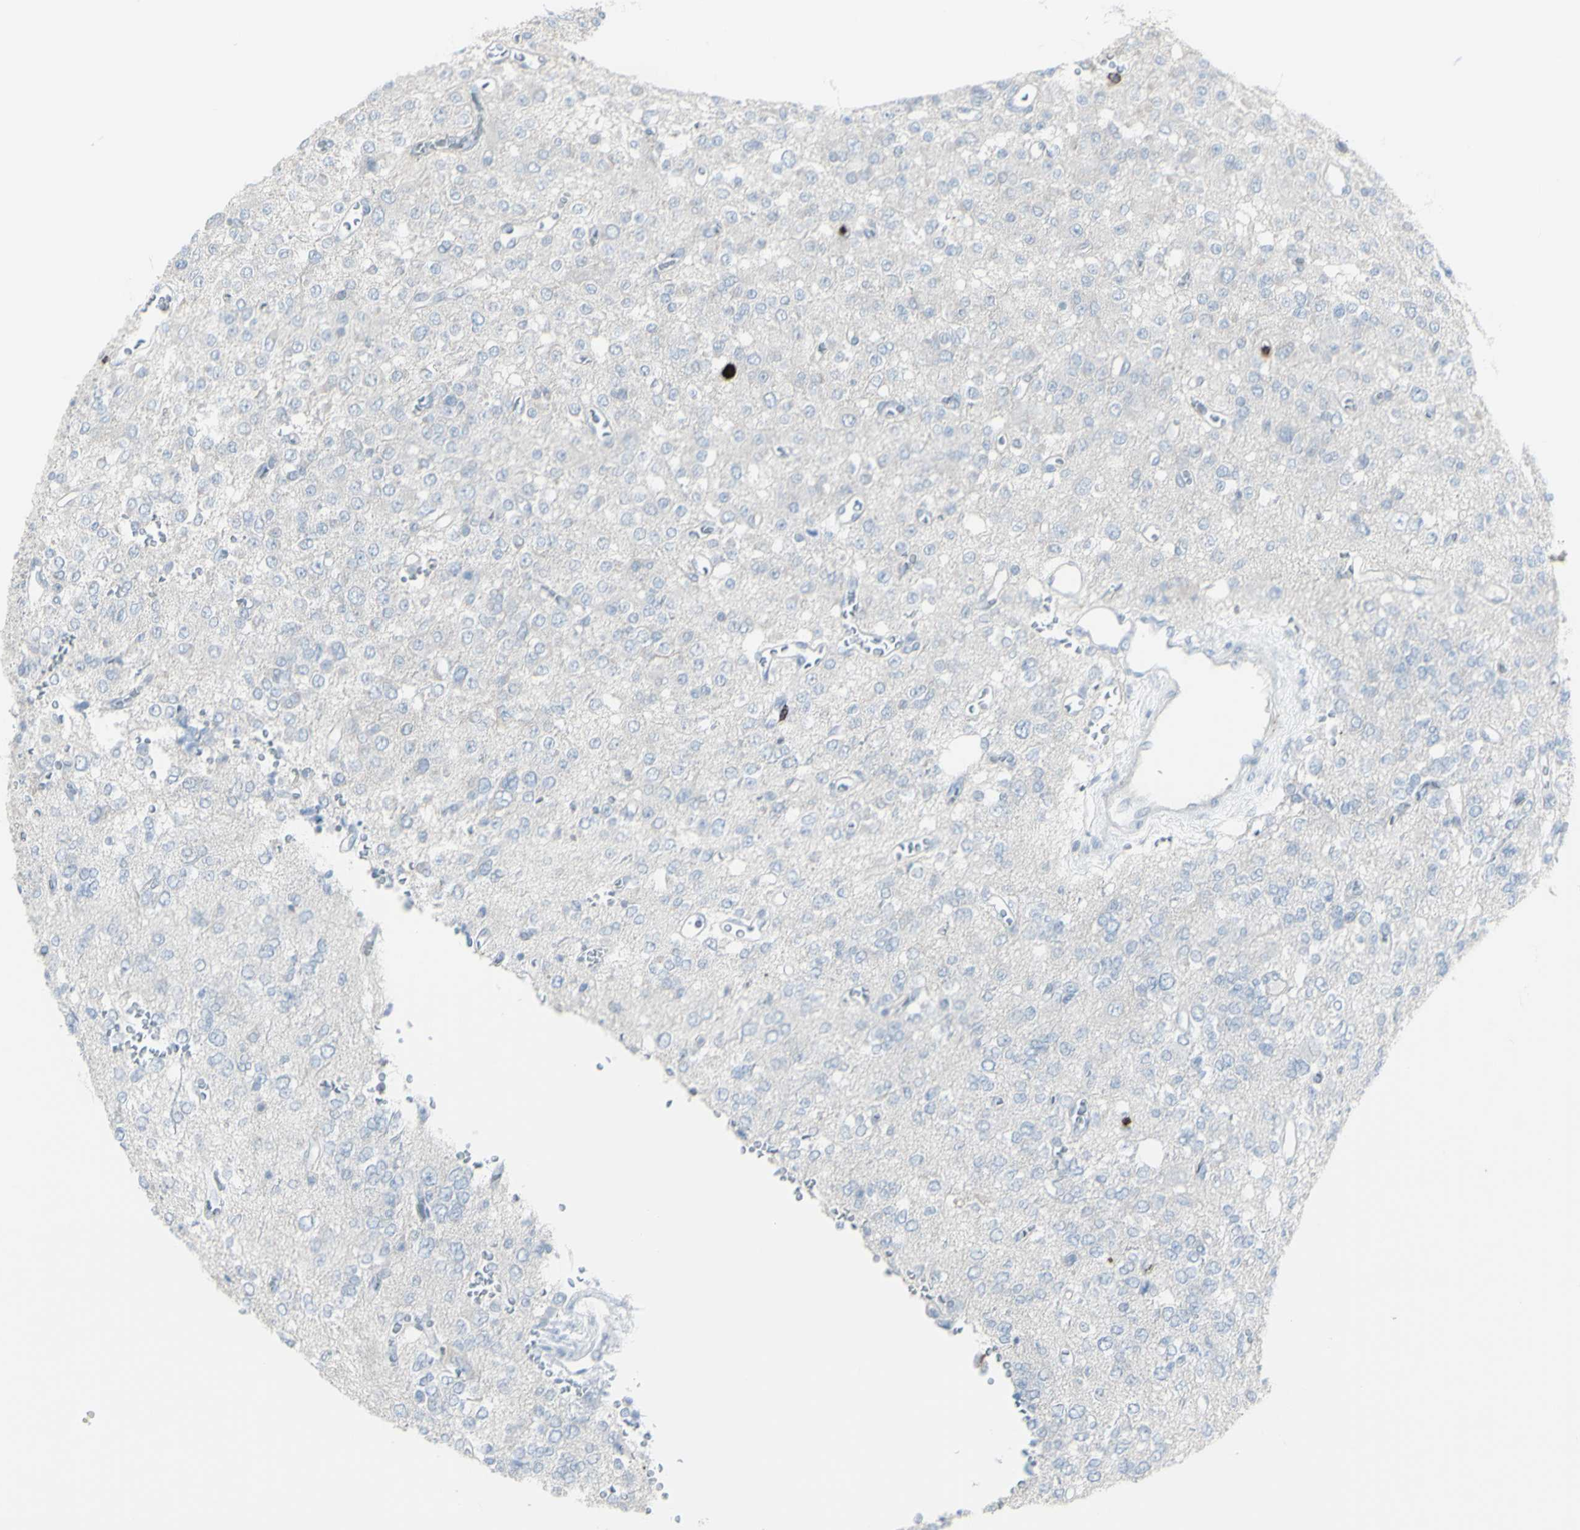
{"staining": {"intensity": "negative", "quantity": "none", "location": "none"}, "tissue": "glioma", "cell_type": "Tumor cells", "image_type": "cancer", "snomed": [{"axis": "morphology", "description": "Glioma, malignant, Low grade"}, {"axis": "topography", "description": "Brain"}], "caption": "The IHC histopathology image has no significant staining in tumor cells of glioma tissue. Nuclei are stained in blue.", "gene": "CD247", "patient": {"sex": "male", "age": 38}}